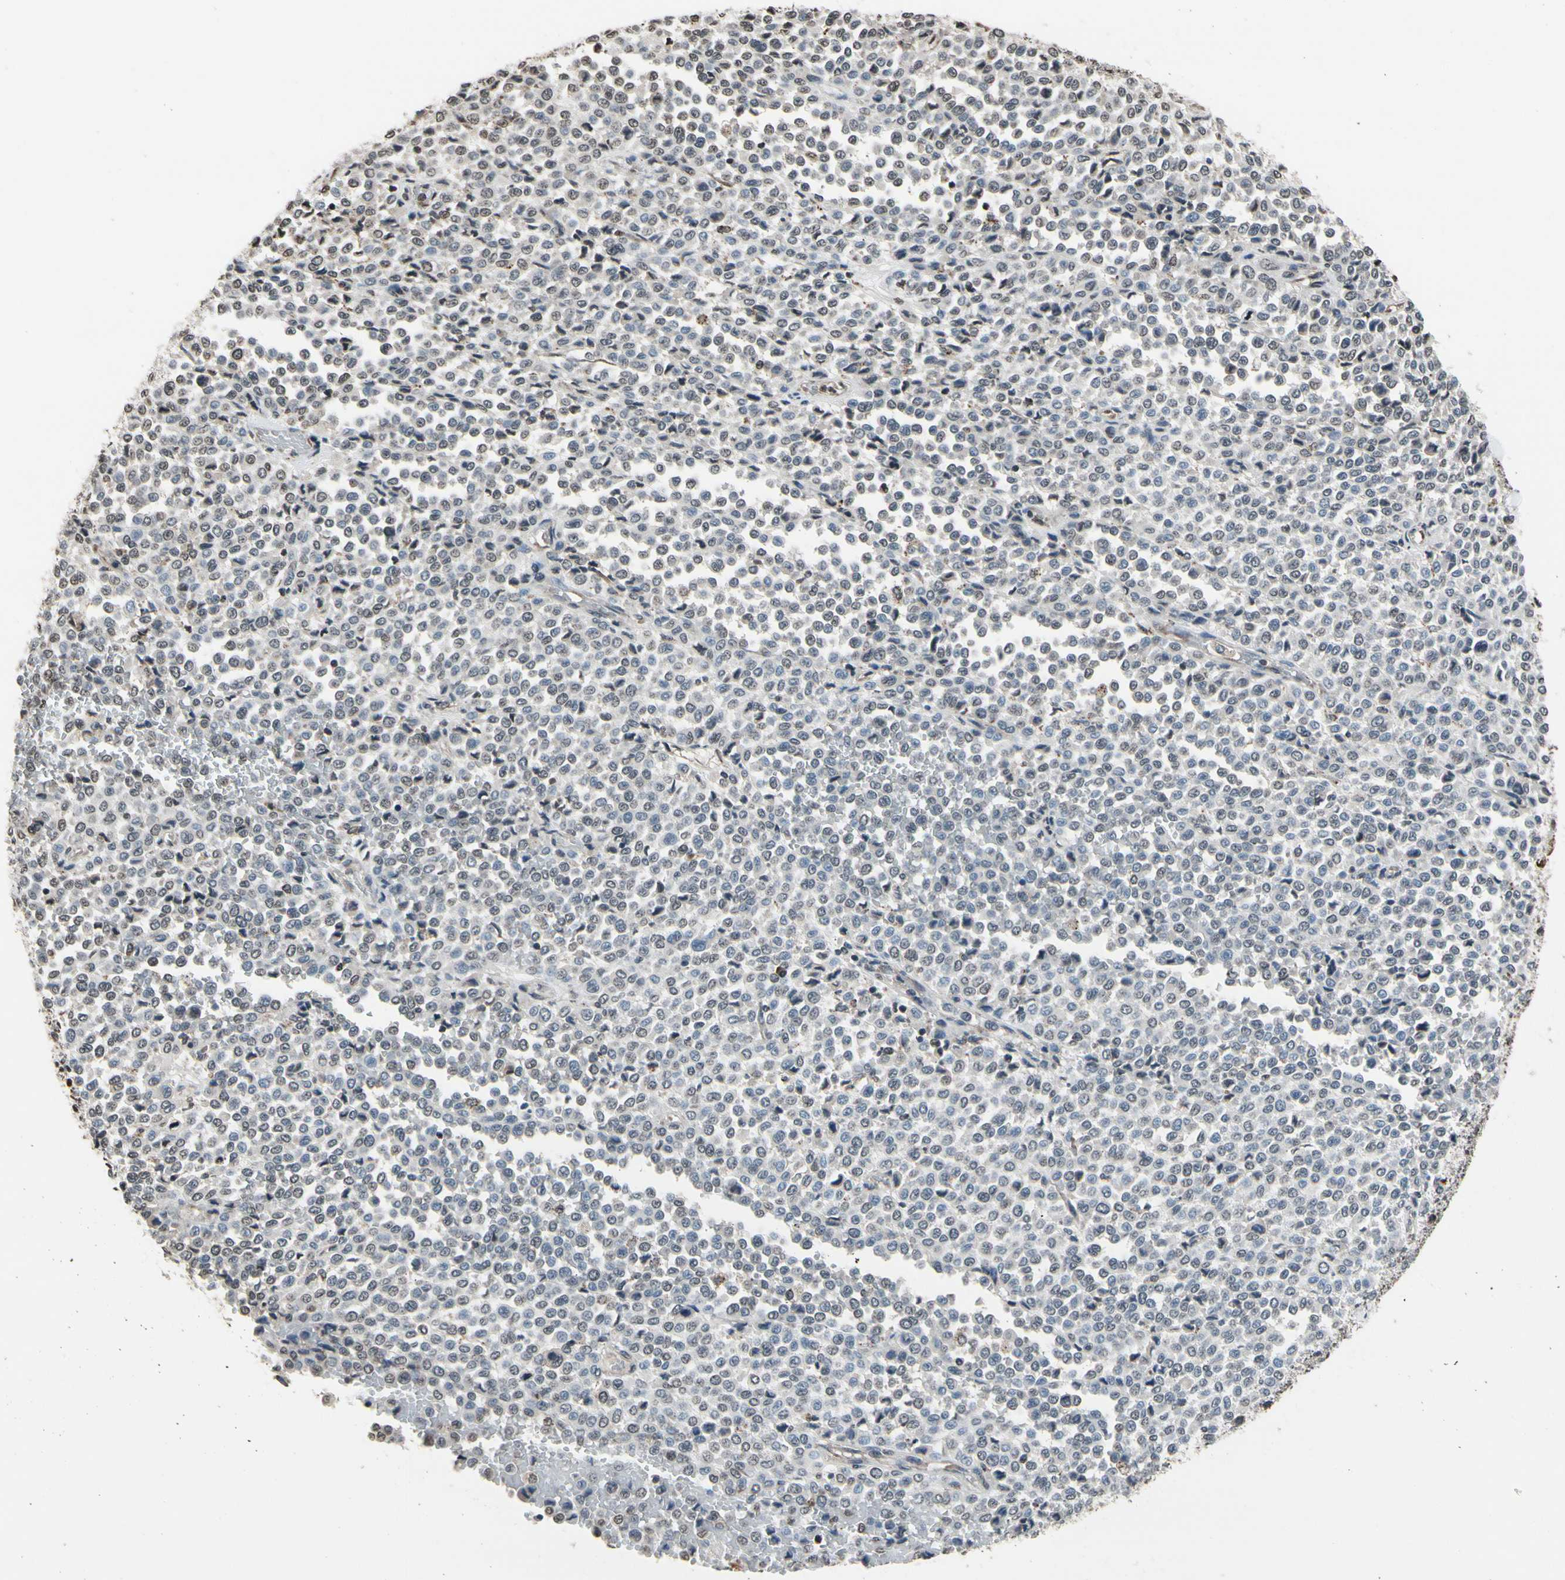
{"staining": {"intensity": "negative", "quantity": "none", "location": "none"}, "tissue": "melanoma", "cell_type": "Tumor cells", "image_type": "cancer", "snomed": [{"axis": "morphology", "description": "Malignant melanoma, Metastatic site"}, {"axis": "topography", "description": "Pancreas"}], "caption": "A histopathology image of human malignant melanoma (metastatic site) is negative for staining in tumor cells.", "gene": "HIPK2", "patient": {"sex": "female", "age": 30}}